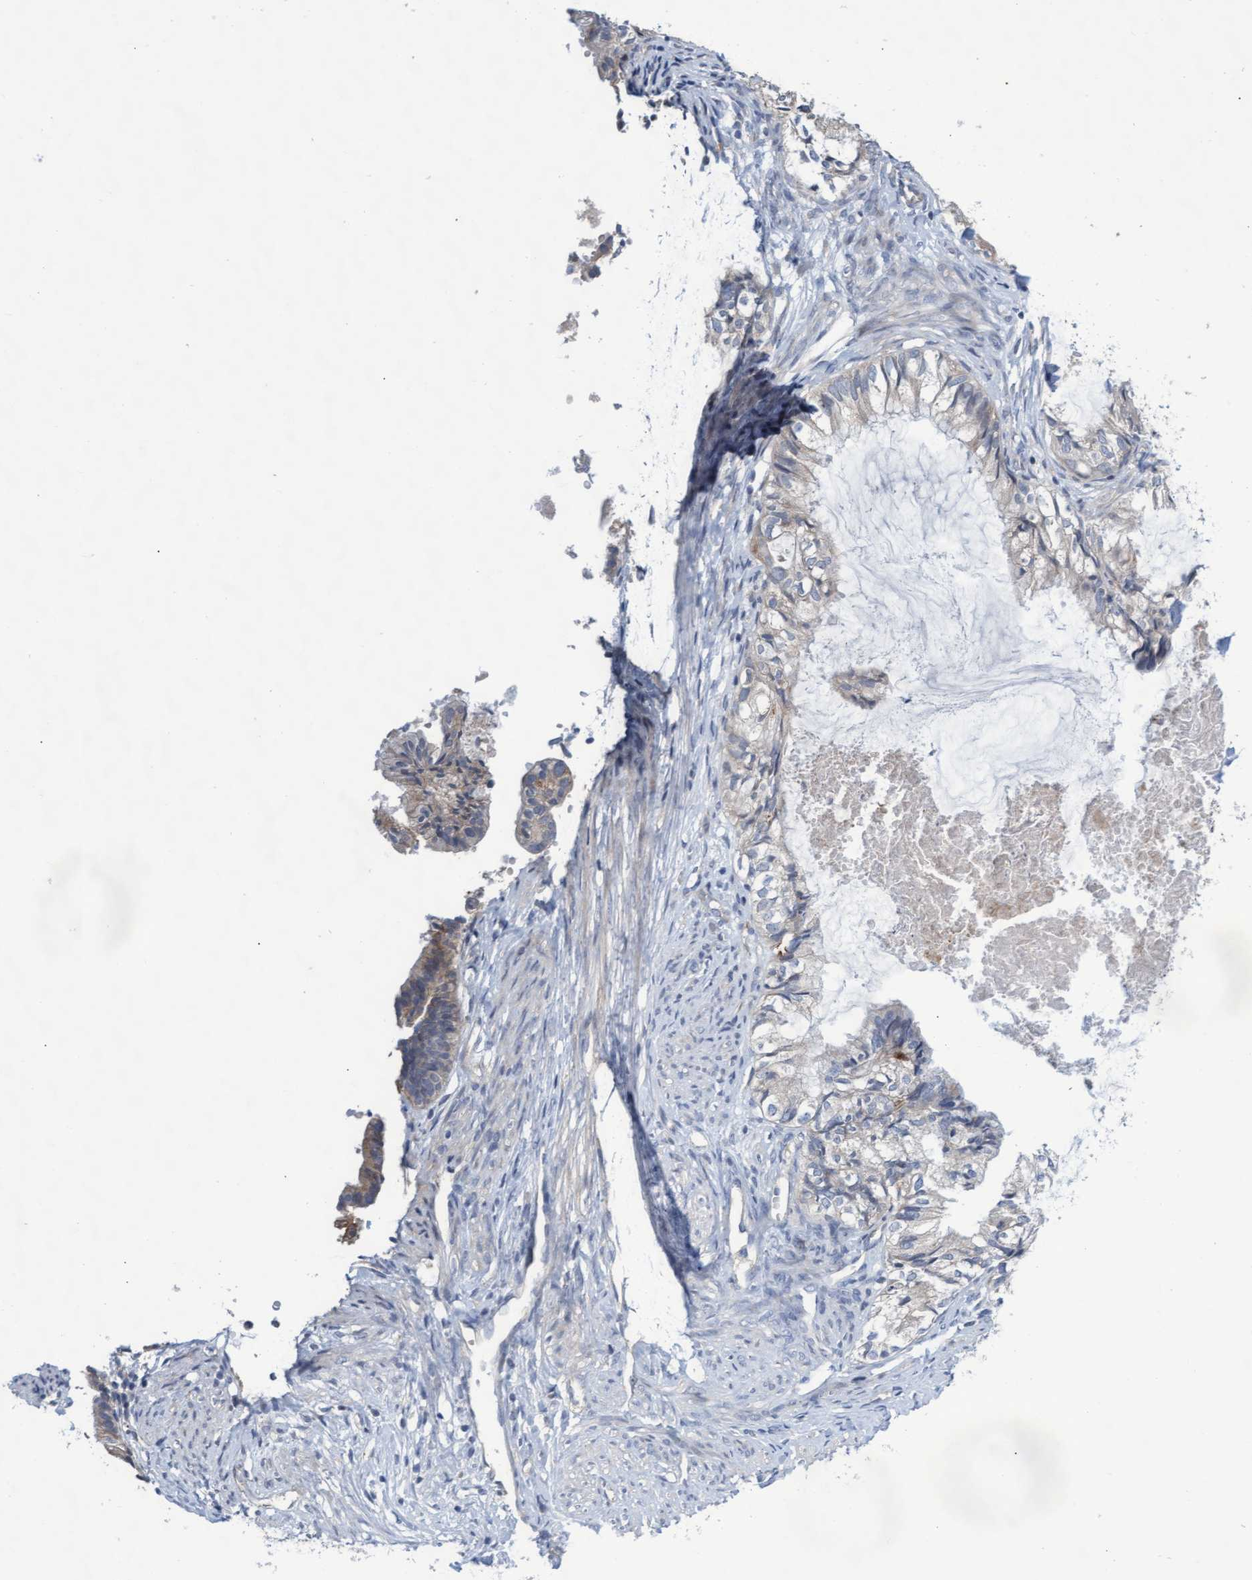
{"staining": {"intensity": "weak", "quantity": "<25%", "location": "cytoplasmic/membranous"}, "tissue": "cervical cancer", "cell_type": "Tumor cells", "image_type": "cancer", "snomed": [{"axis": "morphology", "description": "Normal tissue, NOS"}, {"axis": "morphology", "description": "Adenocarcinoma, NOS"}, {"axis": "topography", "description": "Cervix"}, {"axis": "topography", "description": "Endometrium"}], "caption": "Human cervical cancer stained for a protein using immunohistochemistry demonstrates no expression in tumor cells.", "gene": "ABCF2", "patient": {"sex": "female", "age": 86}}